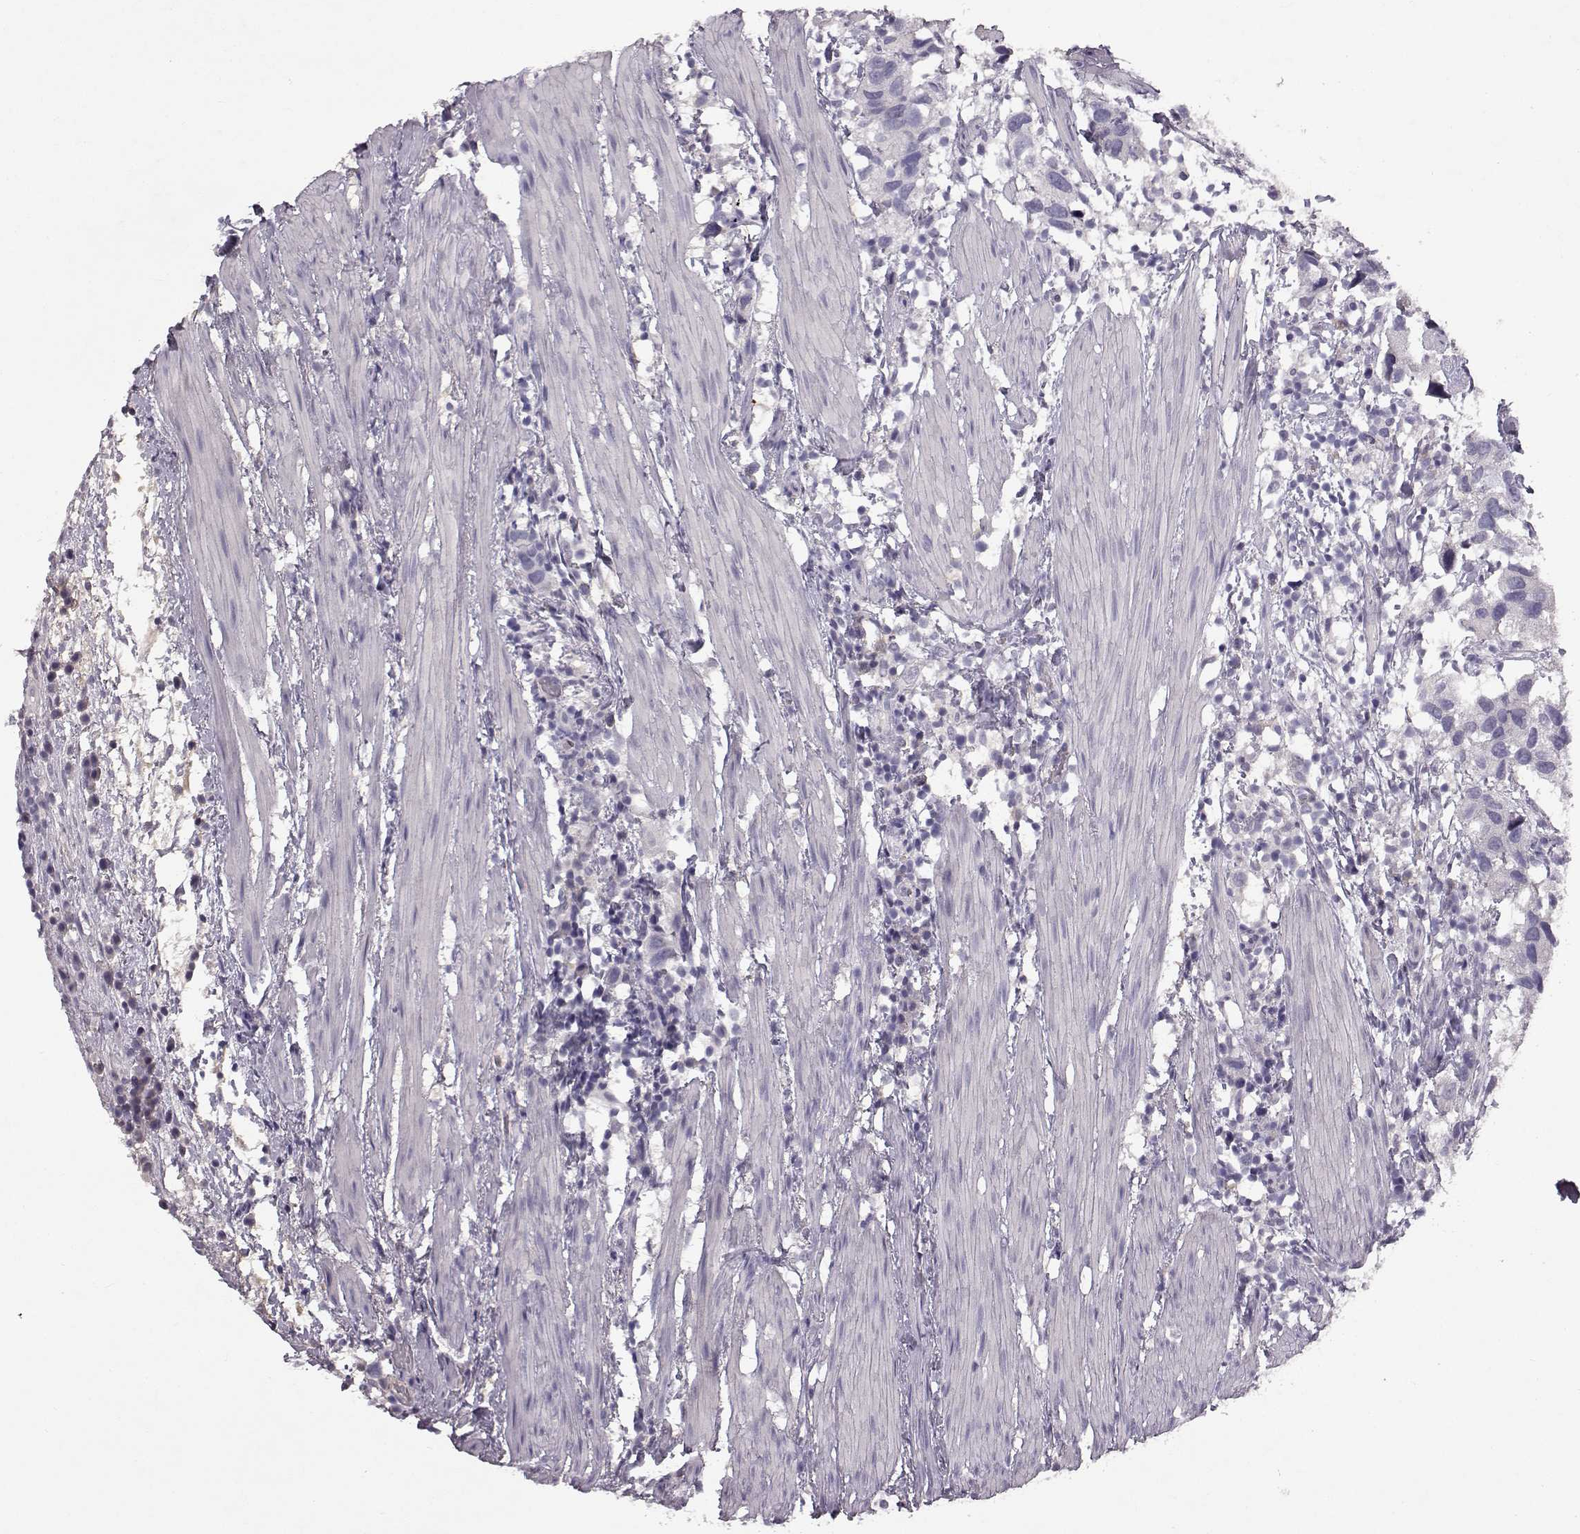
{"staining": {"intensity": "negative", "quantity": "none", "location": "none"}, "tissue": "urothelial cancer", "cell_type": "Tumor cells", "image_type": "cancer", "snomed": [{"axis": "morphology", "description": "Urothelial carcinoma, High grade"}, {"axis": "topography", "description": "Urinary bladder"}], "caption": "Immunohistochemistry (IHC) of human urothelial carcinoma (high-grade) reveals no positivity in tumor cells. (DAB (3,3'-diaminobenzidine) IHC with hematoxylin counter stain).", "gene": "SPAG17", "patient": {"sex": "male", "age": 79}}